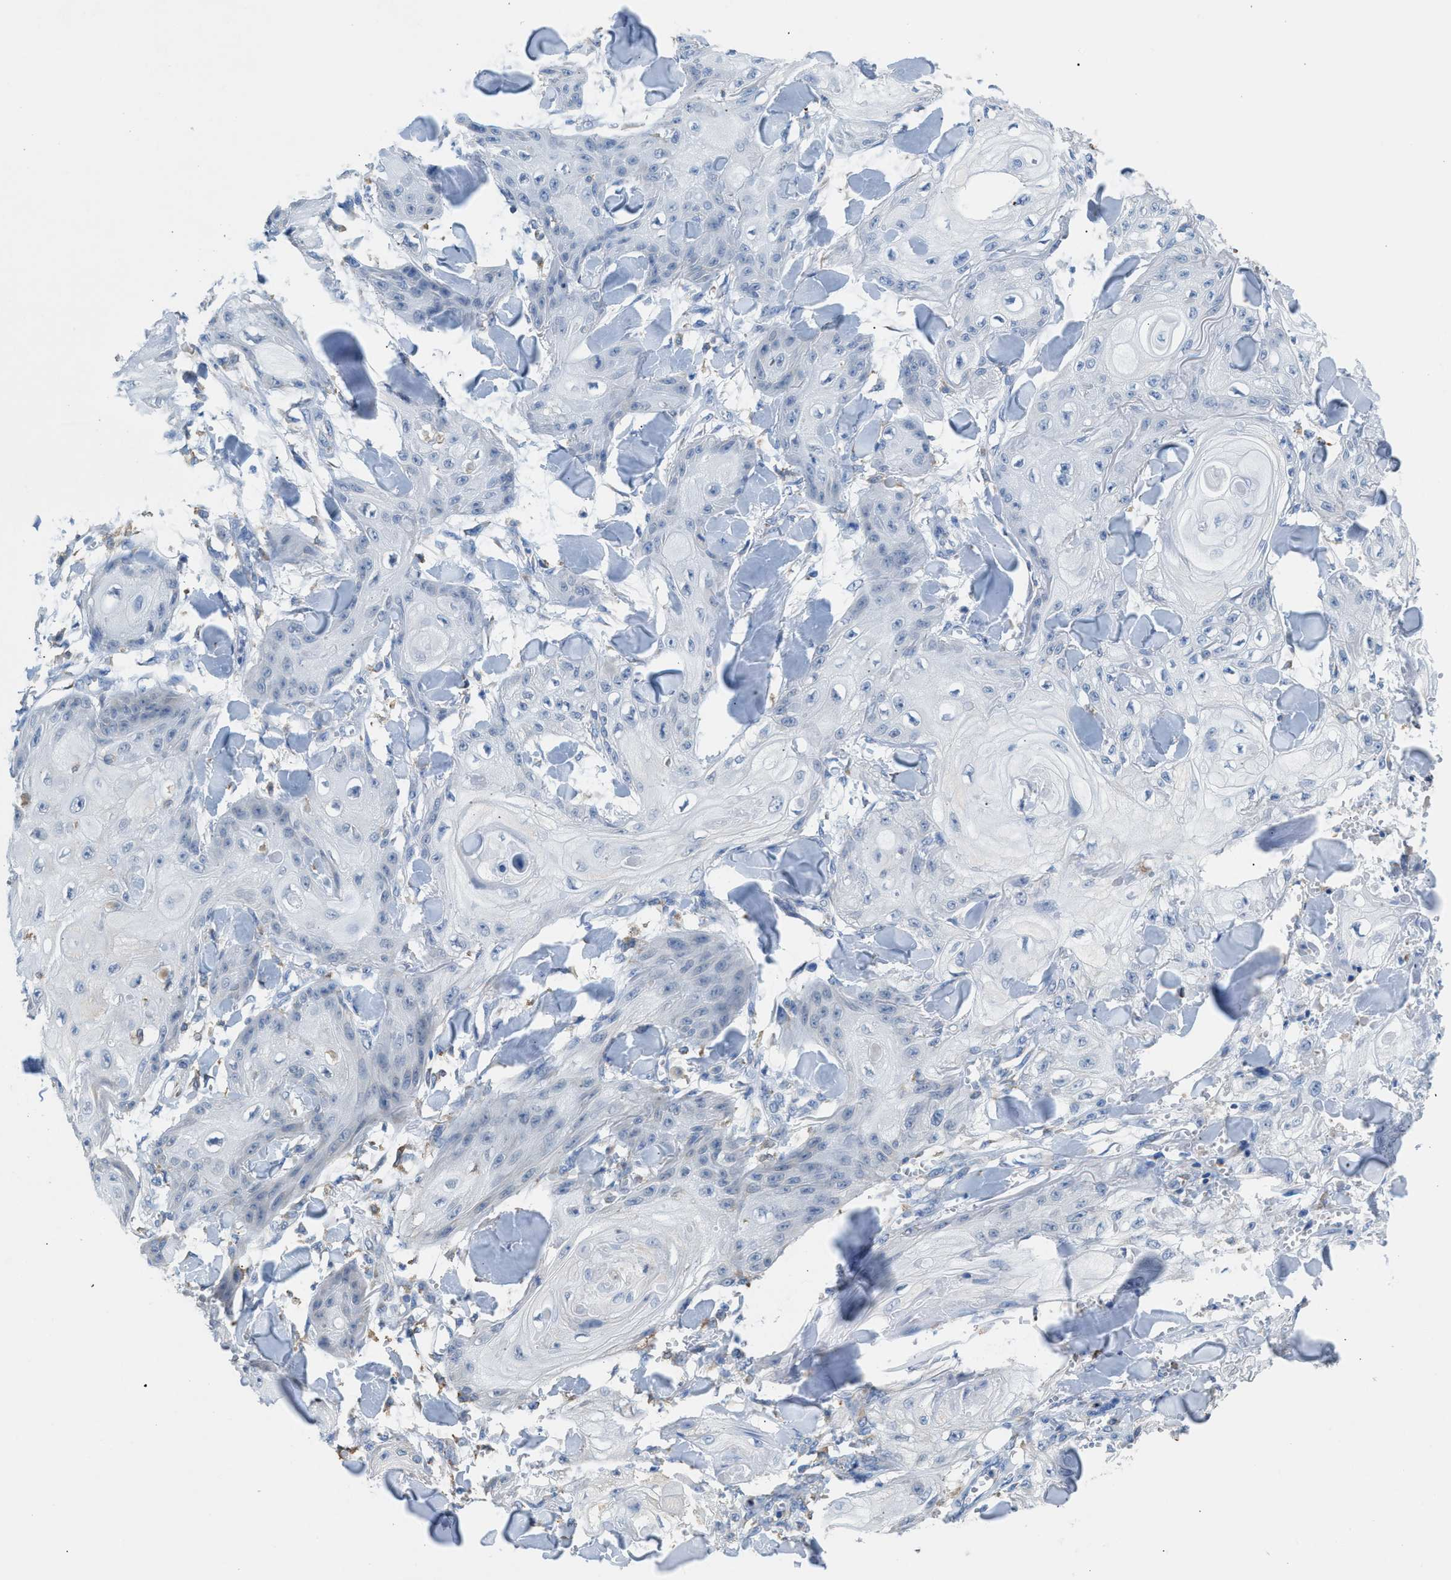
{"staining": {"intensity": "negative", "quantity": "none", "location": "none"}, "tissue": "skin cancer", "cell_type": "Tumor cells", "image_type": "cancer", "snomed": [{"axis": "morphology", "description": "Squamous cell carcinoma, NOS"}, {"axis": "topography", "description": "Skin"}], "caption": "IHC of skin cancer (squamous cell carcinoma) shows no staining in tumor cells.", "gene": "CA3", "patient": {"sex": "male", "age": 74}}